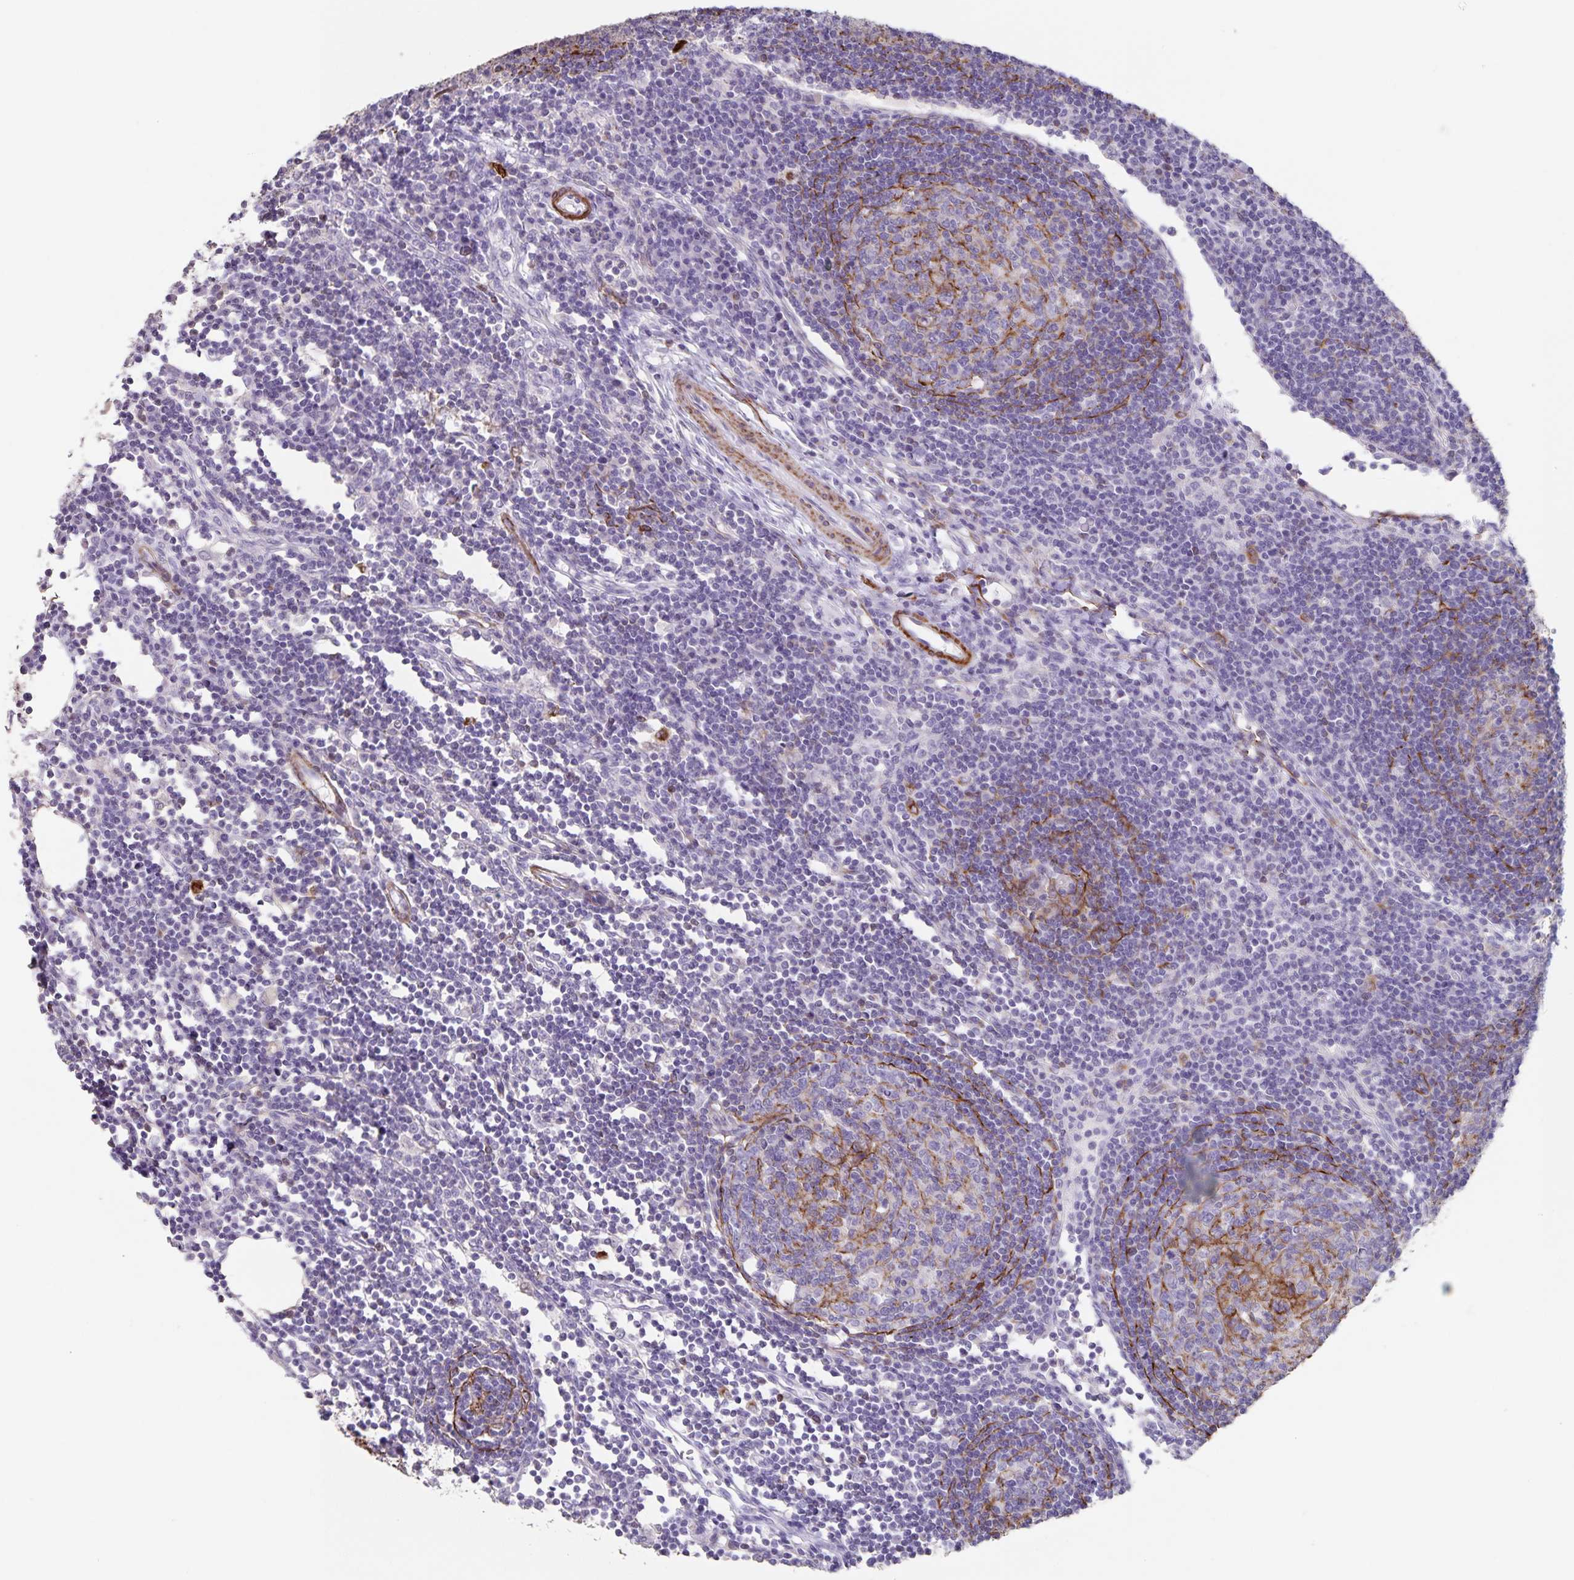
{"staining": {"intensity": "moderate", "quantity": "<25%", "location": "cytoplasmic/membranous"}, "tissue": "lymph node", "cell_type": "Germinal center cells", "image_type": "normal", "snomed": [{"axis": "morphology", "description": "Normal tissue, NOS"}, {"axis": "topography", "description": "Lymph node"}], "caption": "Moderate cytoplasmic/membranous positivity for a protein is present in approximately <25% of germinal center cells of normal lymph node using IHC.", "gene": "SYNM", "patient": {"sex": "male", "age": 67}}